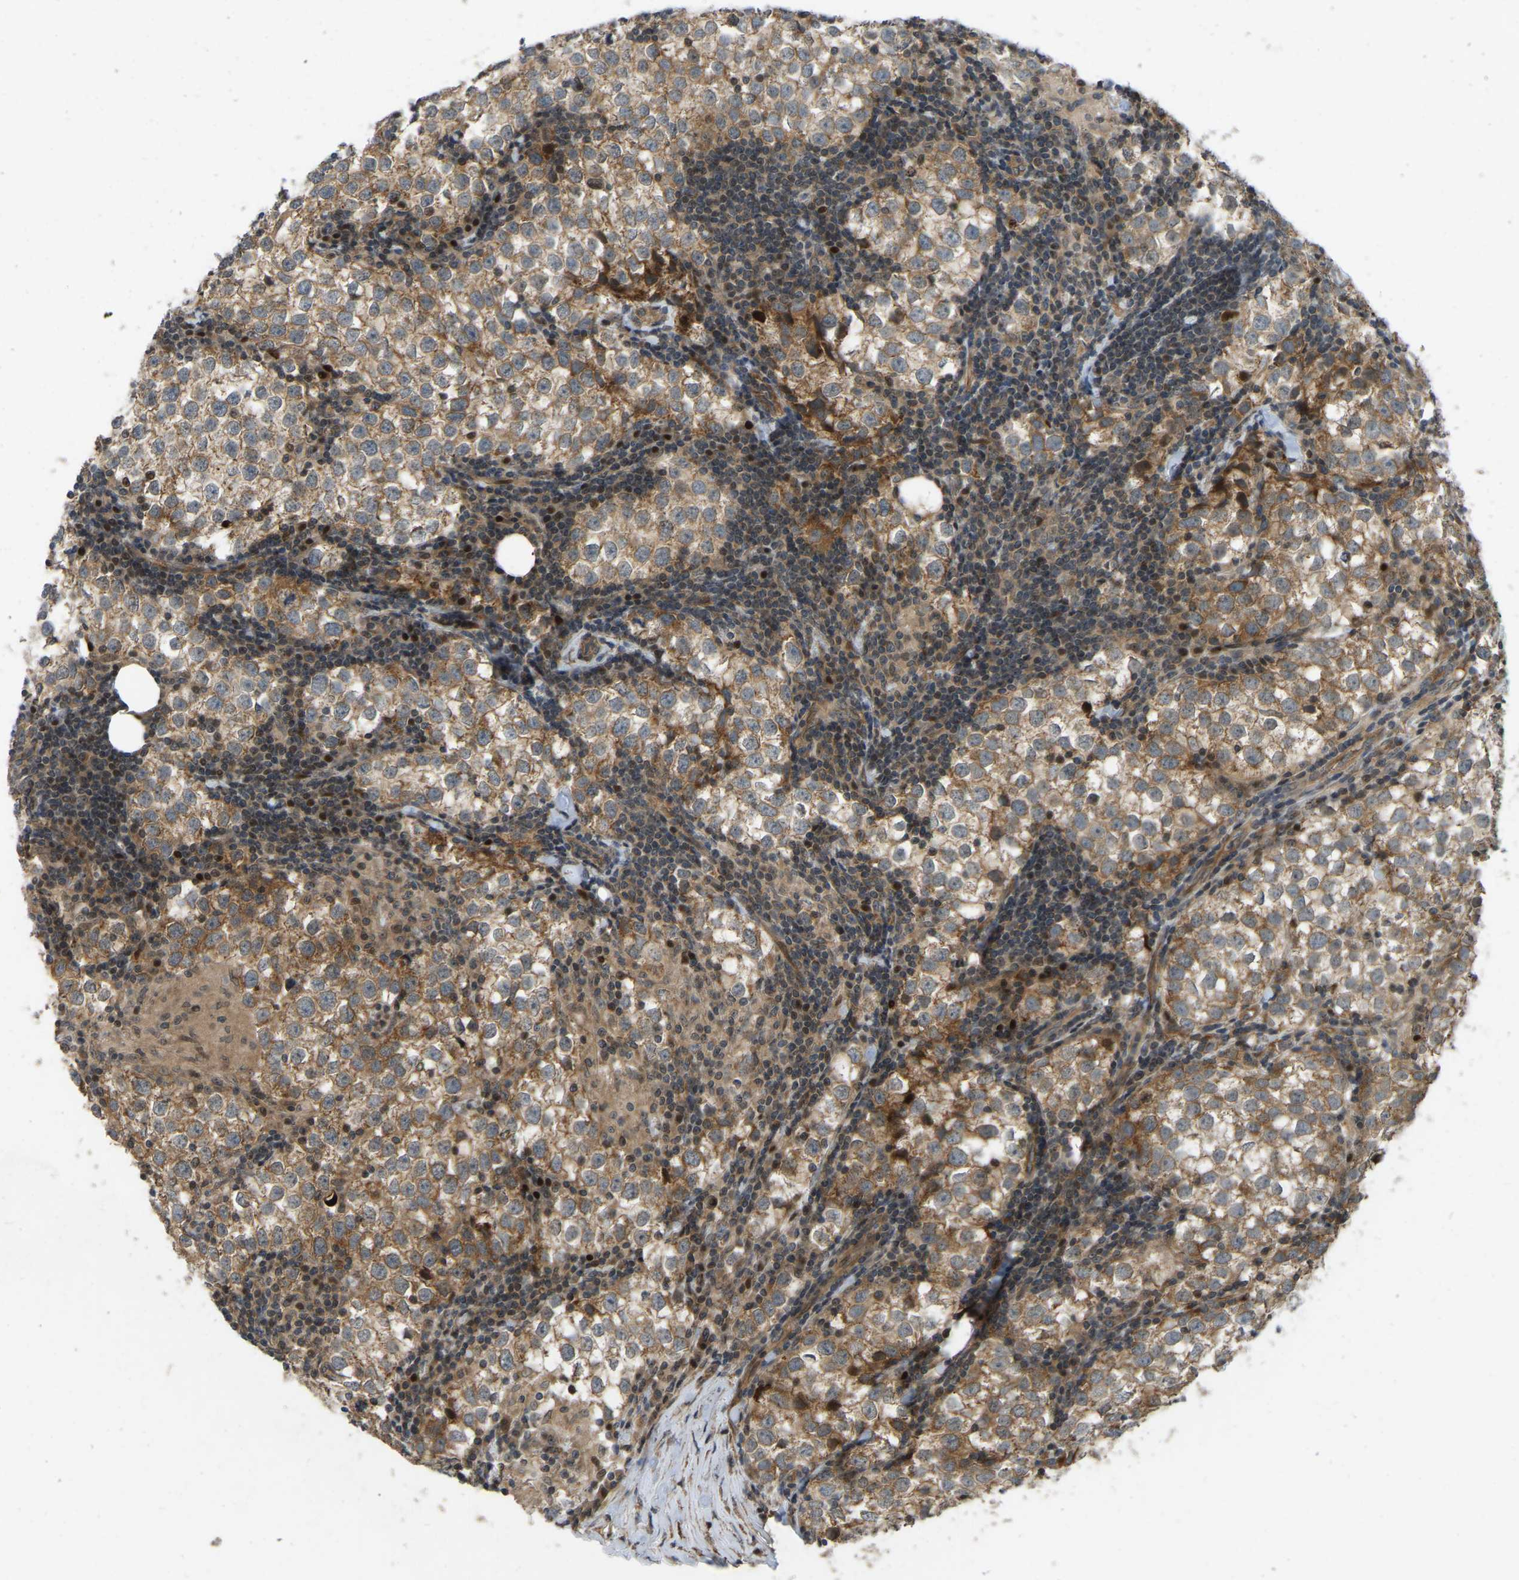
{"staining": {"intensity": "moderate", "quantity": ">75%", "location": "cytoplasmic/membranous"}, "tissue": "testis cancer", "cell_type": "Tumor cells", "image_type": "cancer", "snomed": [{"axis": "morphology", "description": "Seminoma, NOS"}, {"axis": "morphology", "description": "Carcinoma, Embryonal, NOS"}, {"axis": "topography", "description": "Testis"}], "caption": "Immunohistochemical staining of human testis cancer (embryonal carcinoma) shows moderate cytoplasmic/membranous protein staining in approximately >75% of tumor cells. Using DAB (brown) and hematoxylin (blue) stains, captured at high magnification using brightfield microscopy.", "gene": "C21orf91", "patient": {"sex": "male", "age": 36}}